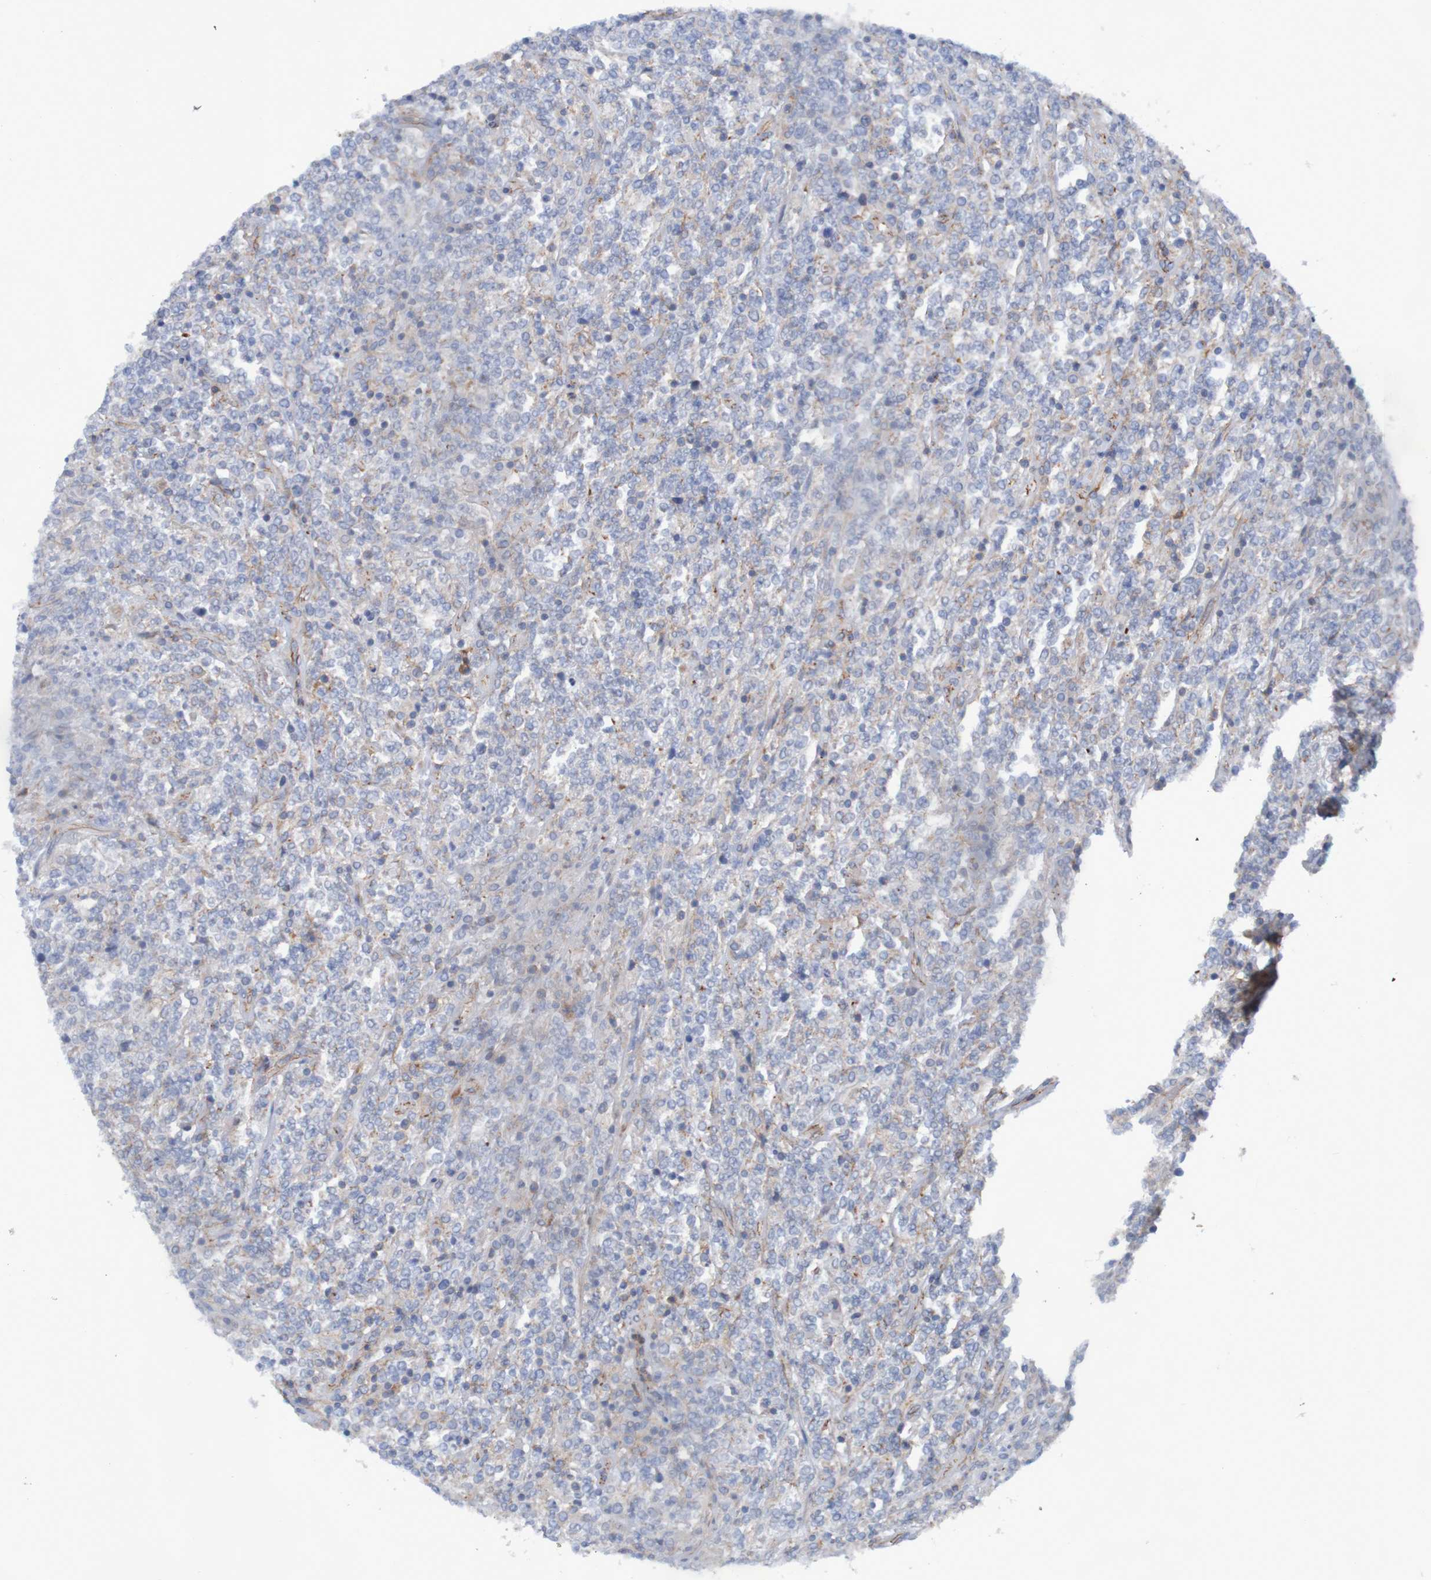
{"staining": {"intensity": "negative", "quantity": "none", "location": "none"}, "tissue": "lymphoma", "cell_type": "Tumor cells", "image_type": "cancer", "snomed": [{"axis": "morphology", "description": "Malignant lymphoma, non-Hodgkin's type, High grade"}, {"axis": "topography", "description": "Soft tissue"}], "caption": "Immunohistochemical staining of high-grade malignant lymphoma, non-Hodgkin's type reveals no significant staining in tumor cells. (Stains: DAB (3,3'-diaminobenzidine) IHC with hematoxylin counter stain, Microscopy: brightfield microscopy at high magnification).", "gene": "NECTIN2", "patient": {"sex": "male", "age": 18}}